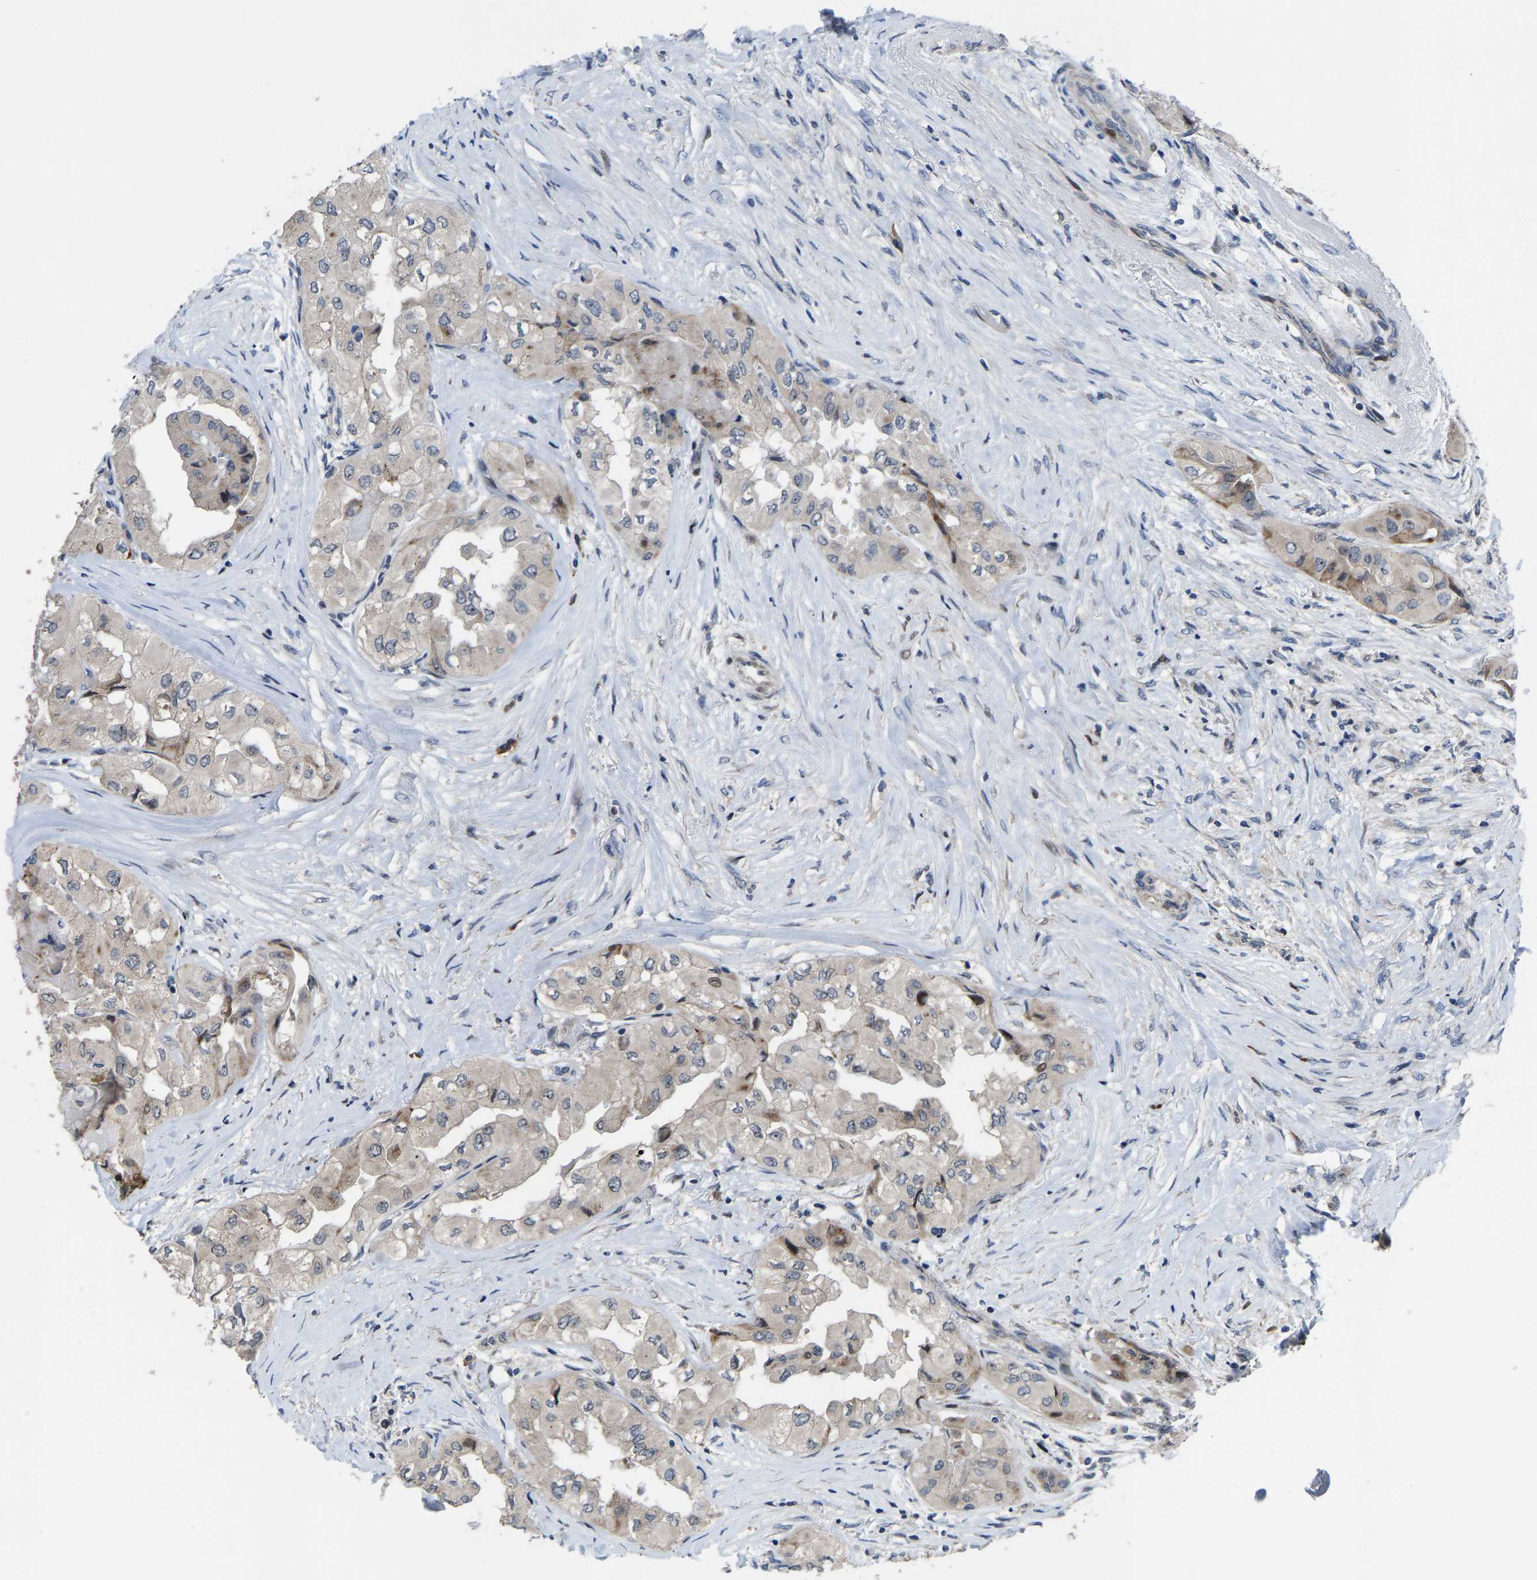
{"staining": {"intensity": "negative", "quantity": "none", "location": "none"}, "tissue": "thyroid cancer", "cell_type": "Tumor cells", "image_type": "cancer", "snomed": [{"axis": "morphology", "description": "Papillary adenocarcinoma, NOS"}, {"axis": "topography", "description": "Thyroid gland"}], "caption": "Tumor cells are negative for brown protein staining in thyroid cancer (papillary adenocarcinoma).", "gene": "HAUS6", "patient": {"sex": "female", "age": 59}}